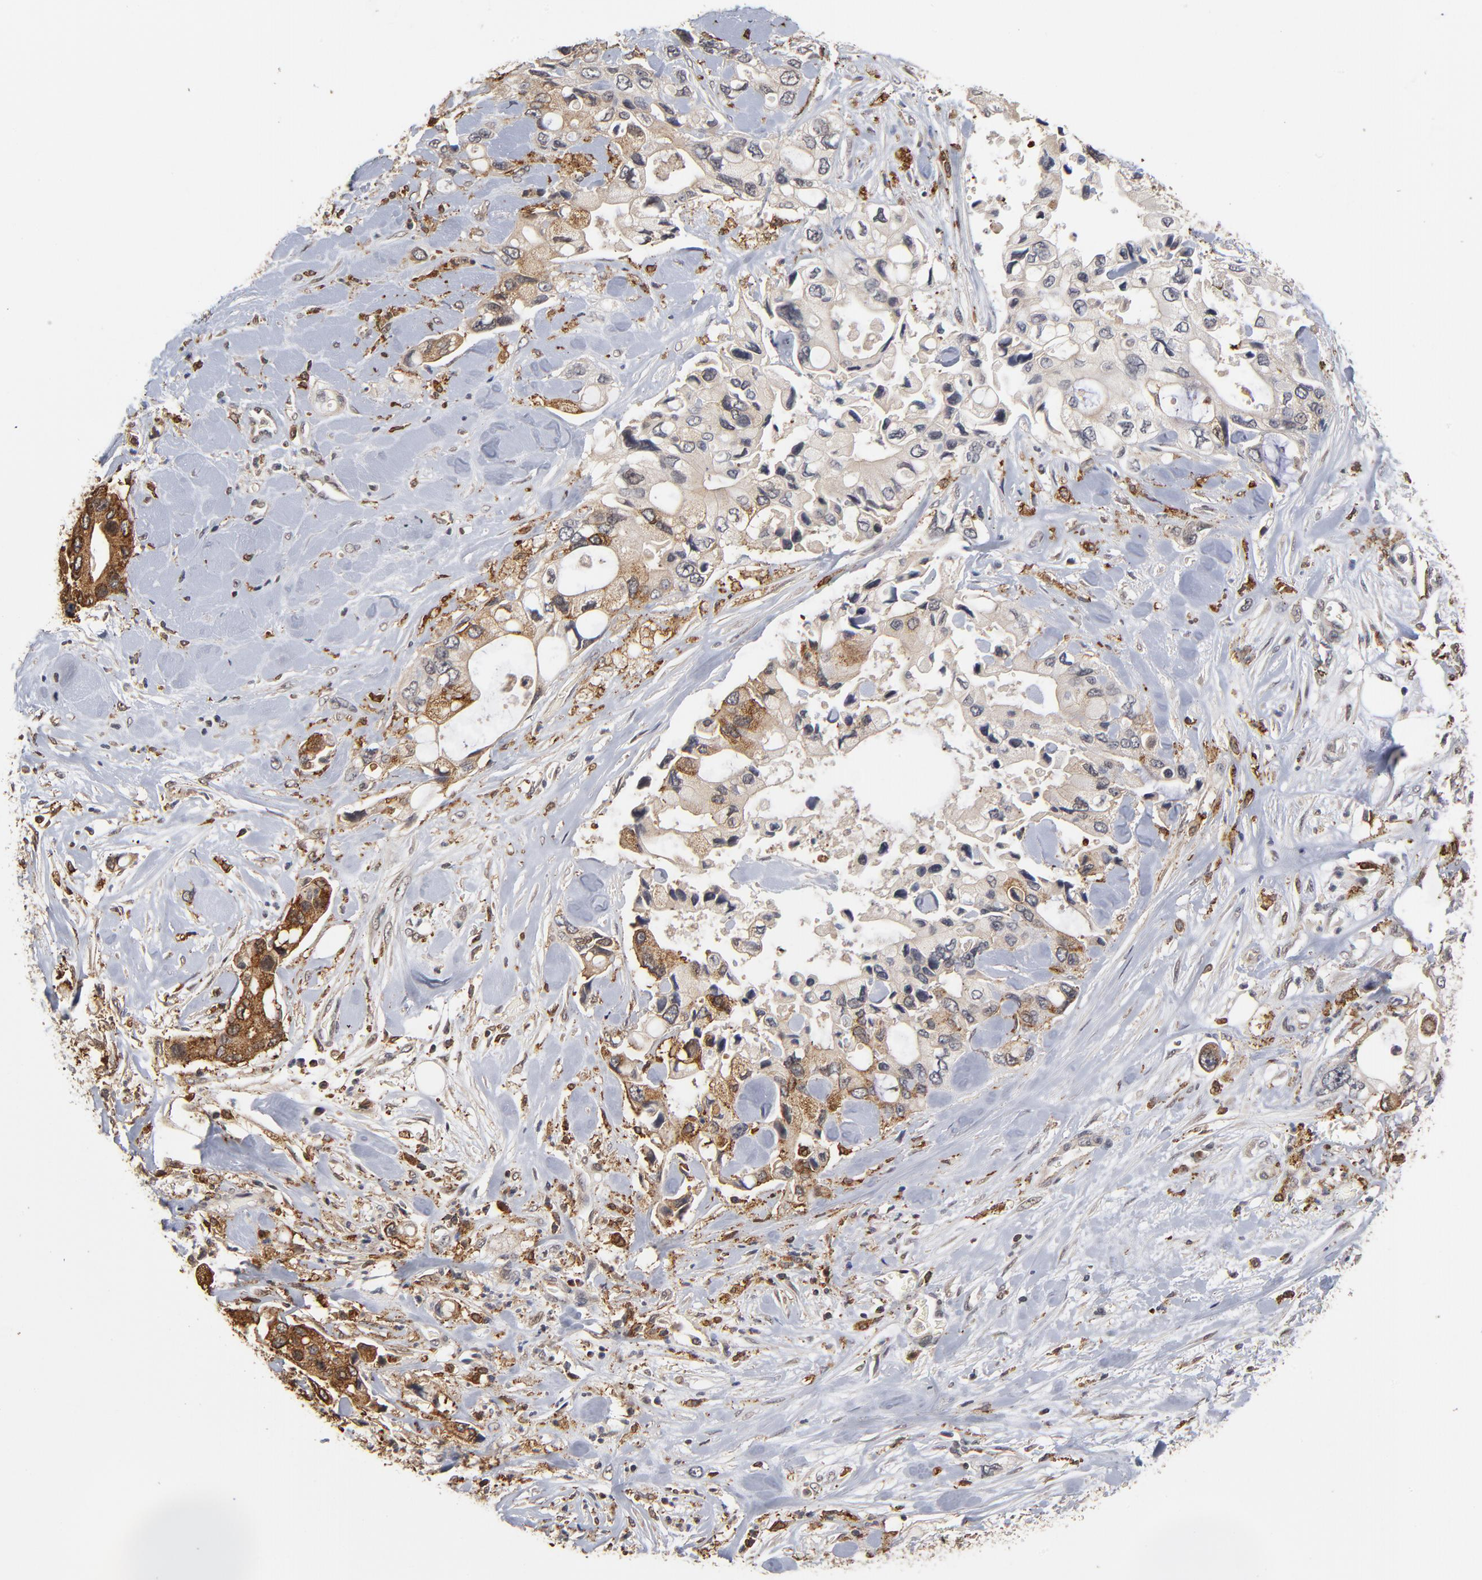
{"staining": {"intensity": "strong", "quantity": "25%-75%", "location": "cytoplasmic/membranous"}, "tissue": "pancreatic cancer", "cell_type": "Tumor cells", "image_type": "cancer", "snomed": [{"axis": "morphology", "description": "Adenocarcinoma, NOS"}, {"axis": "topography", "description": "Pancreas"}], "caption": "Protein staining demonstrates strong cytoplasmic/membranous expression in approximately 25%-75% of tumor cells in pancreatic cancer.", "gene": "ASB8", "patient": {"sex": "male", "age": 70}}